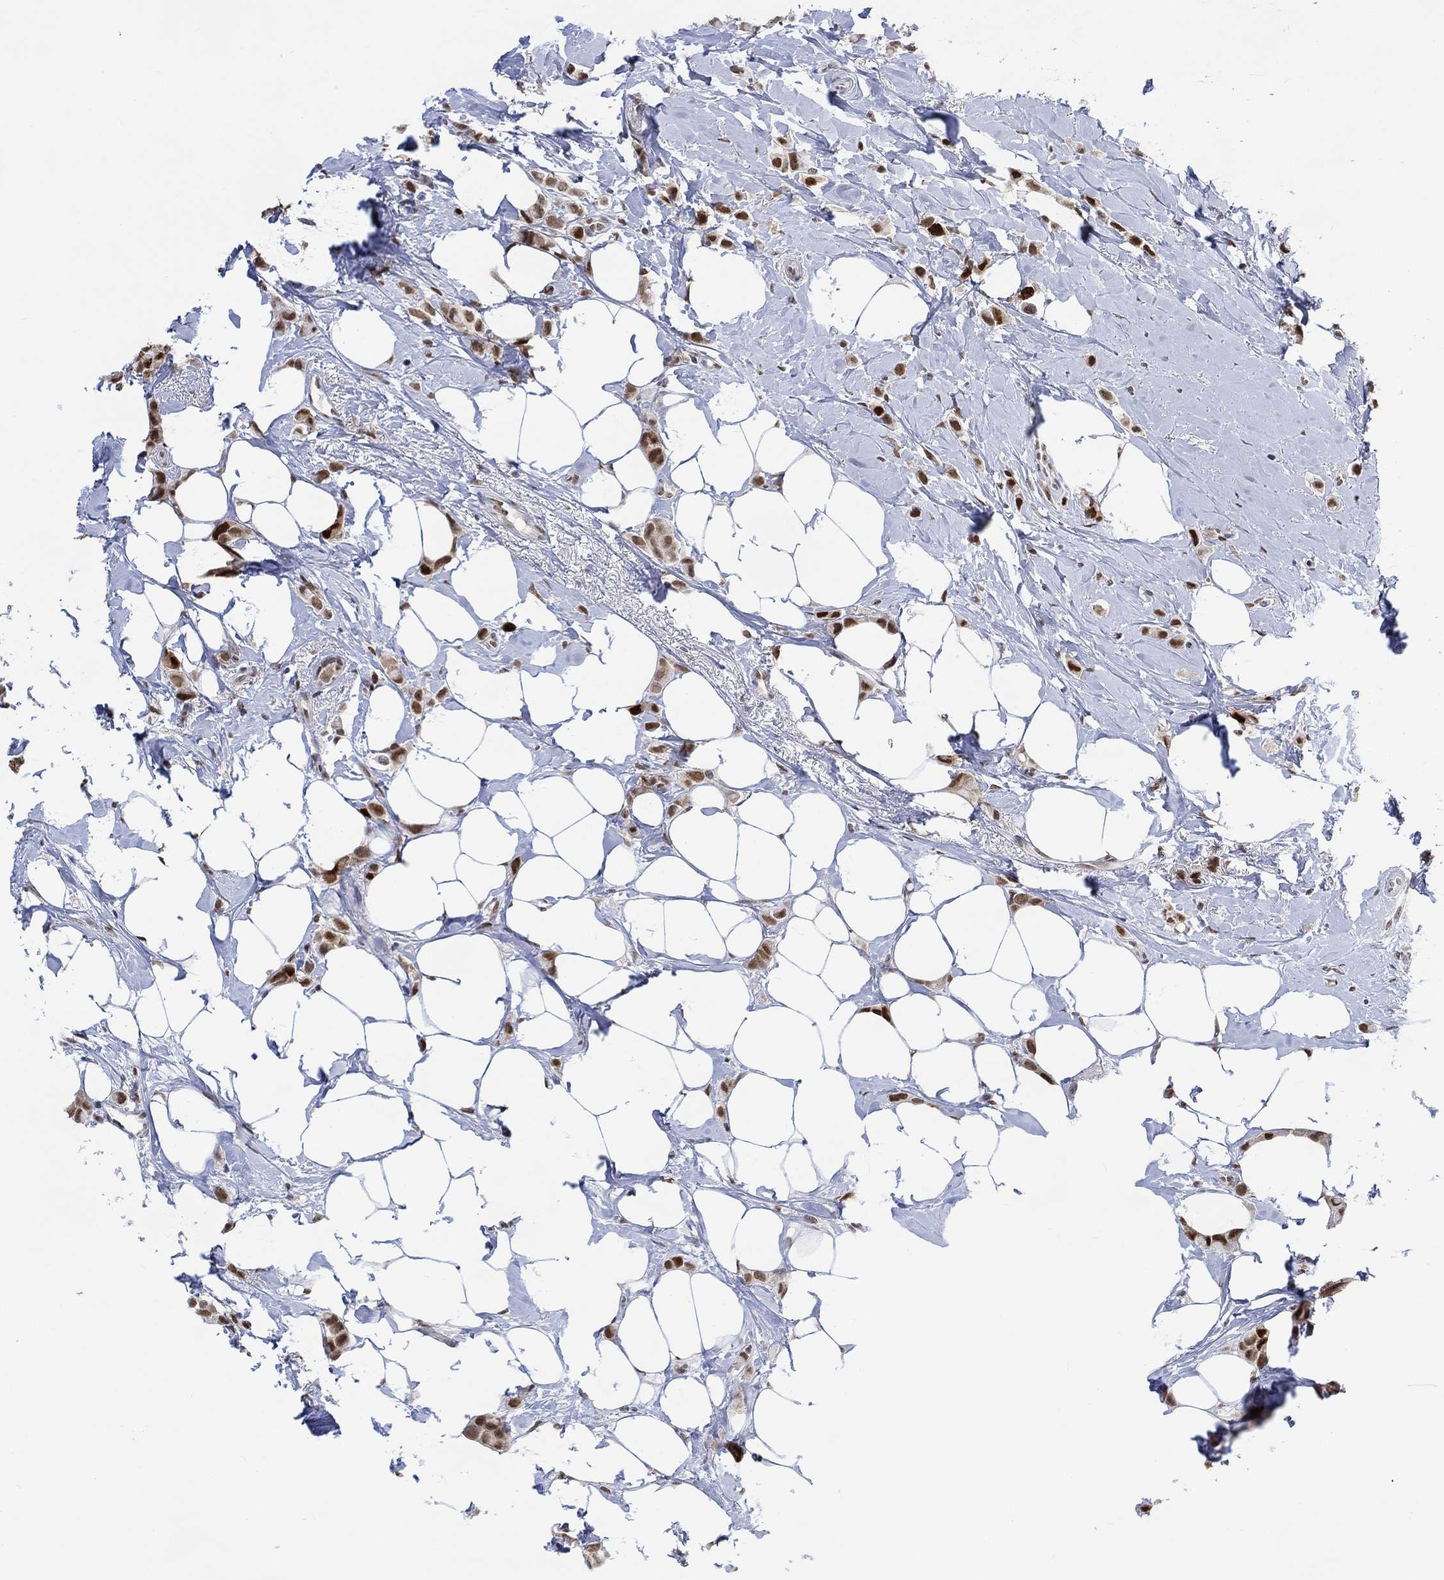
{"staining": {"intensity": "strong", "quantity": "25%-75%", "location": "nuclear"}, "tissue": "breast cancer", "cell_type": "Tumor cells", "image_type": "cancer", "snomed": [{"axis": "morphology", "description": "Lobular carcinoma"}, {"axis": "topography", "description": "Breast"}], "caption": "Breast lobular carcinoma stained for a protein displays strong nuclear positivity in tumor cells.", "gene": "RAD54L2", "patient": {"sex": "female", "age": 66}}